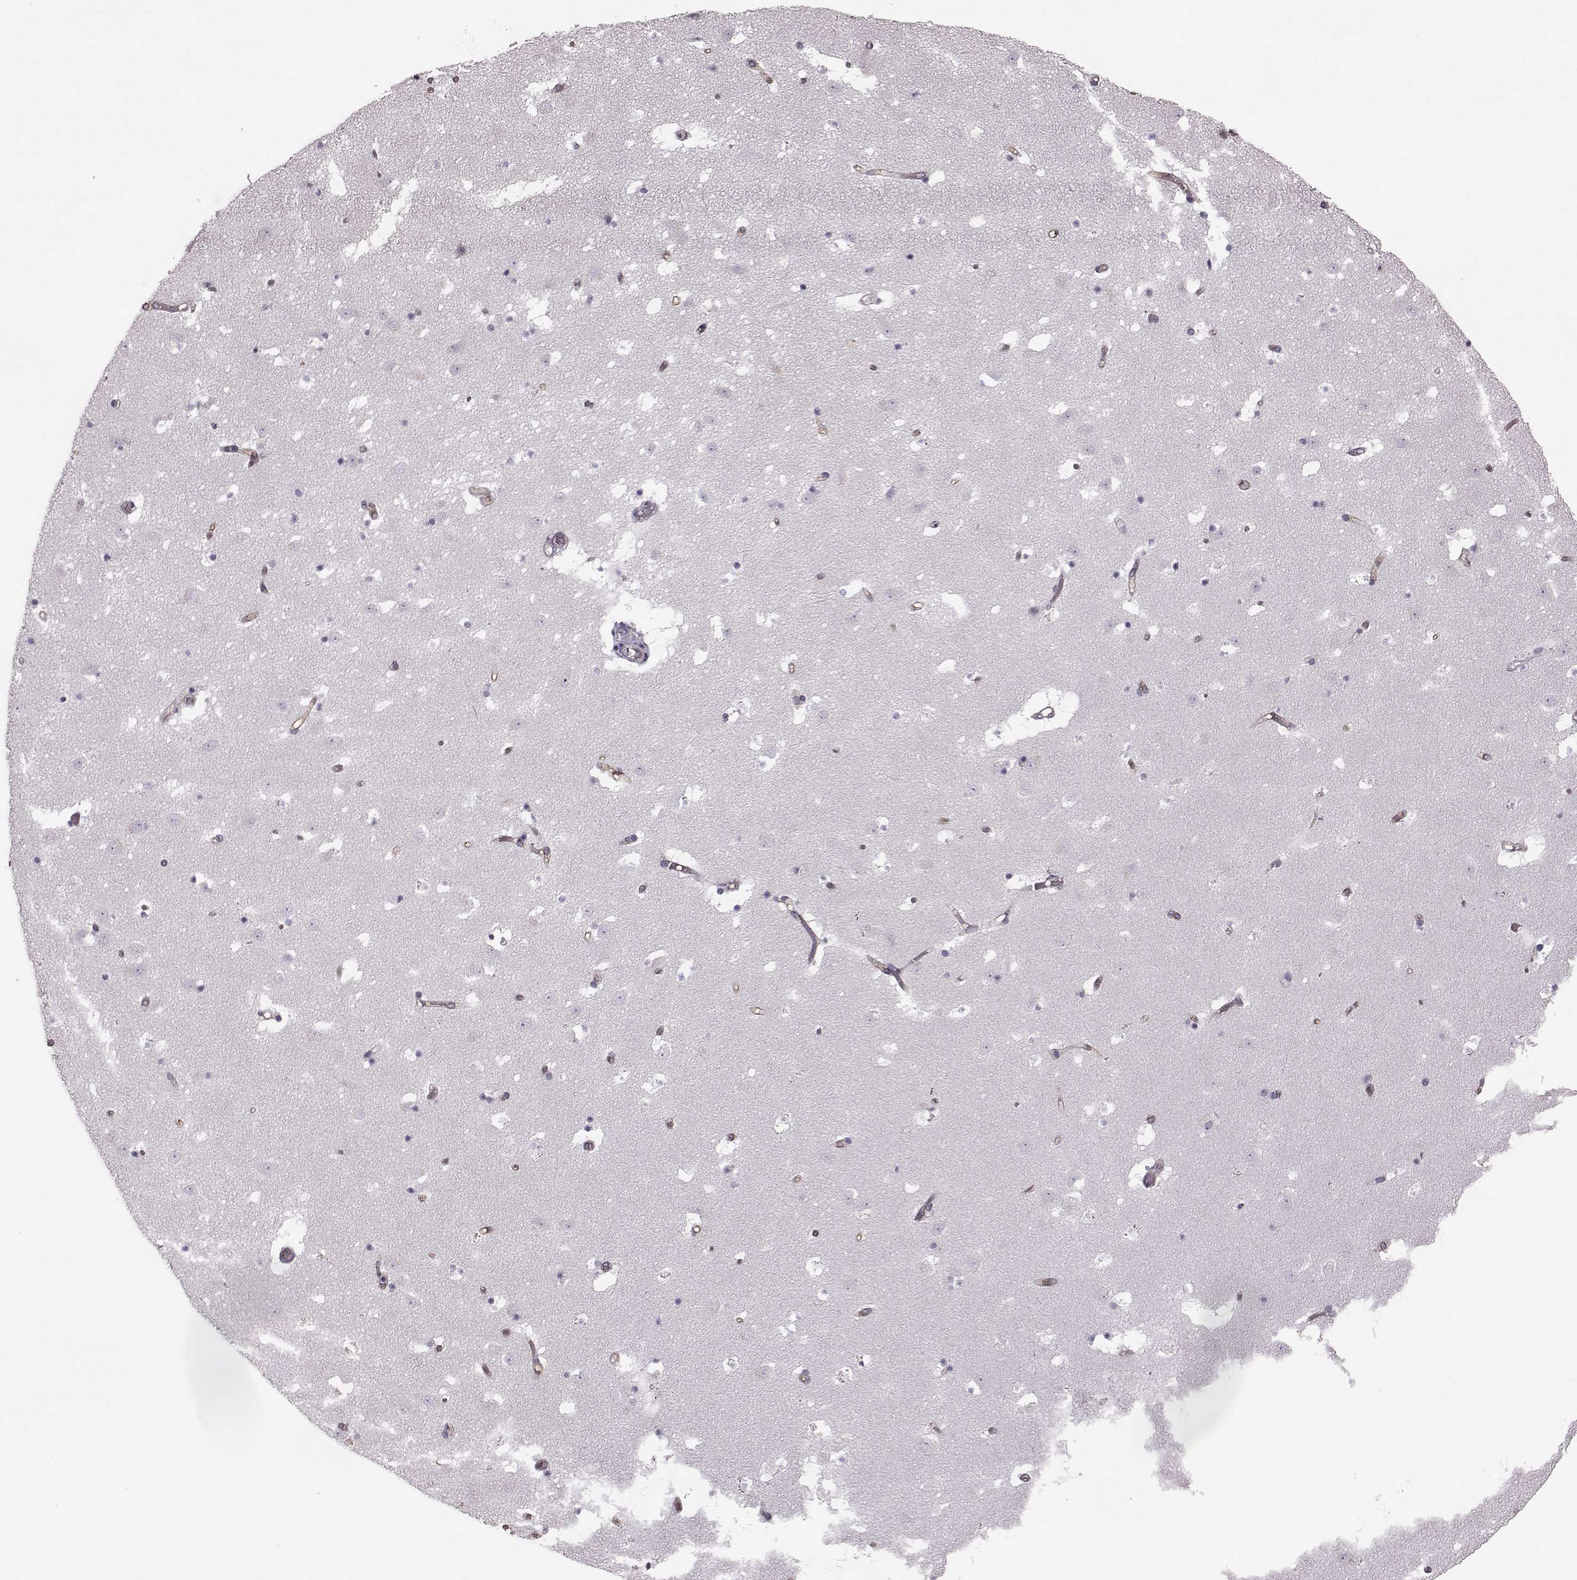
{"staining": {"intensity": "negative", "quantity": "none", "location": "none"}, "tissue": "caudate", "cell_type": "Glial cells", "image_type": "normal", "snomed": [{"axis": "morphology", "description": "Normal tissue, NOS"}, {"axis": "topography", "description": "Lateral ventricle wall"}], "caption": "IHC of normal human caudate exhibits no expression in glial cells.", "gene": "EIF4E1B", "patient": {"sex": "female", "age": 42}}